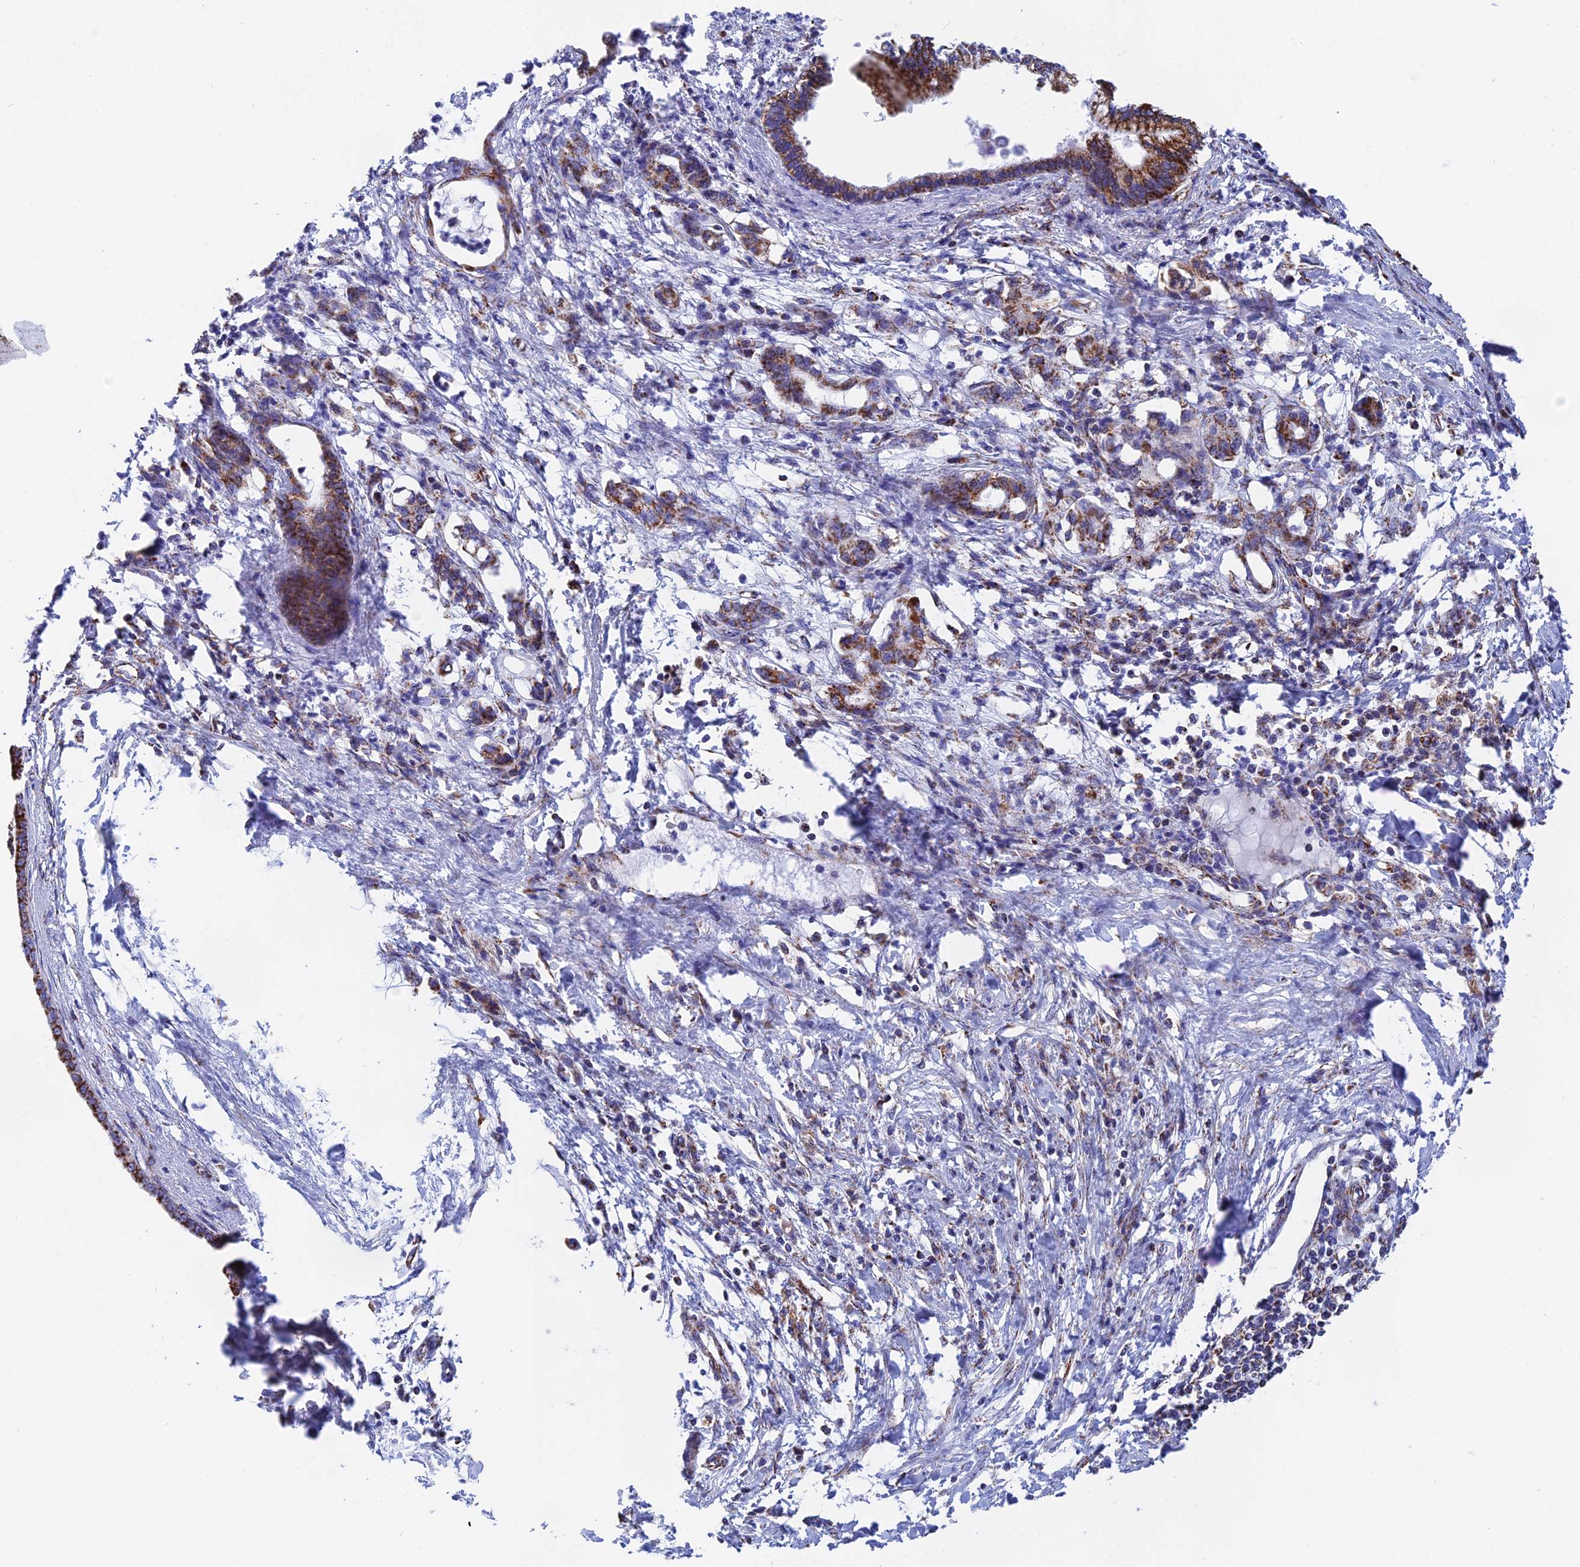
{"staining": {"intensity": "moderate", "quantity": ">75%", "location": "cytoplasmic/membranous"}, "tissue": "pancreatic cancer", "cell_type": "Tumor cells", "image_type": "cancer", "snomed": [{"axis": "morphology", "description": "Adenocarcinoma, NOS"}, {"axis": "topography", "description": "Pancreas"}], "caption": "Pancreatic cancer tissue shows moderate cytoplasmic/membranous expression in approximately >75% of tumor cells", "gene": "NDUFA5", "patient": {"sex": "female", "age": 55}}